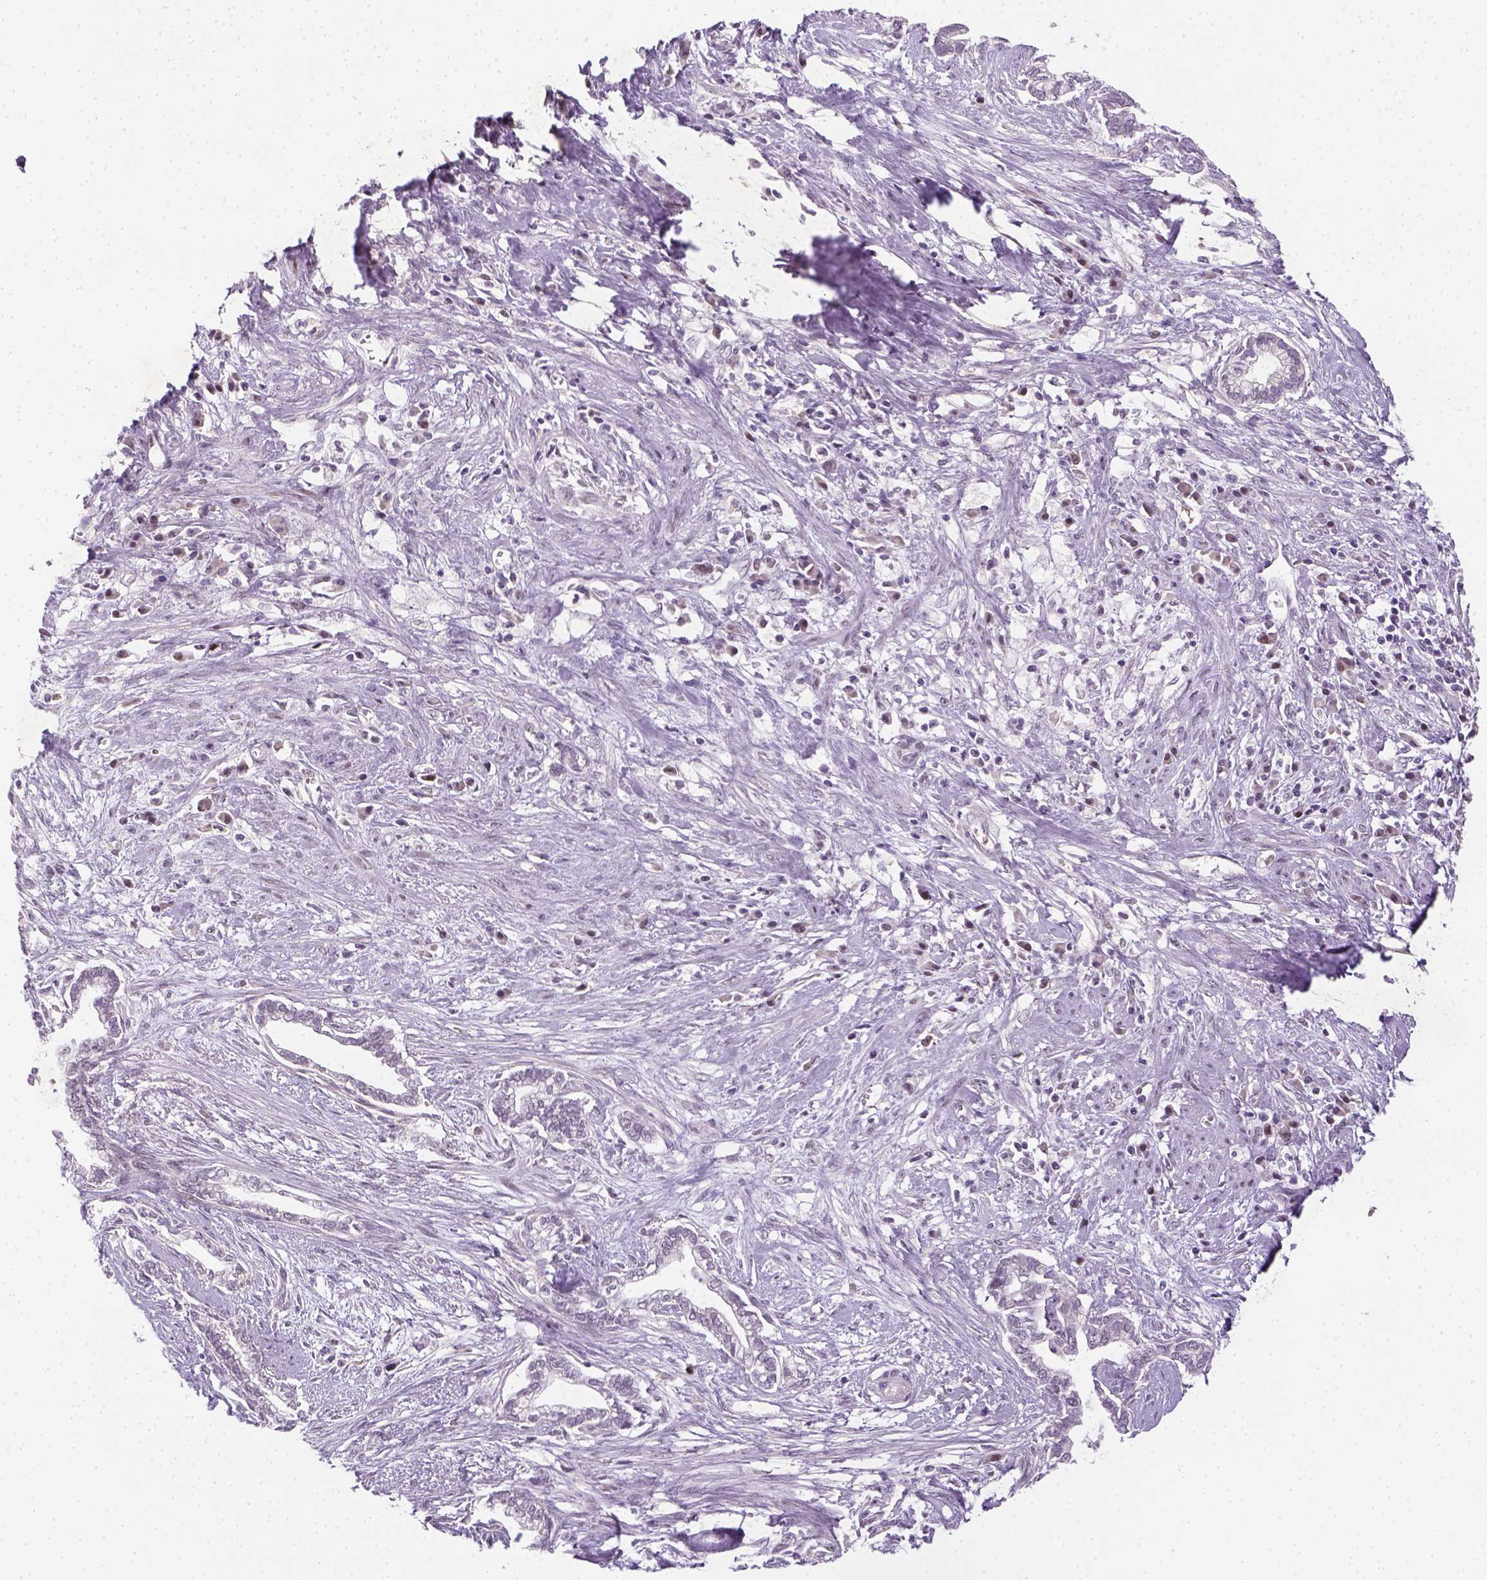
{"staining": {"intensity": "negative", "quantity": "none", "location": "none"}, "tissue": "cervical cancer", "cell_type": "Tumor cells", "image_type": "cancer", "snomed": [{"axis": "morphology", "description": "Adenocarcinoma, NOS"}, {"axis": "topography", "description": "Cervix"}], "caption": "Image shows no significant protein expression in tumor cells of adenocarcinoma (cervical).", "gene": "MAGEB3", "patient": {"sex": "female", "age": 62}}